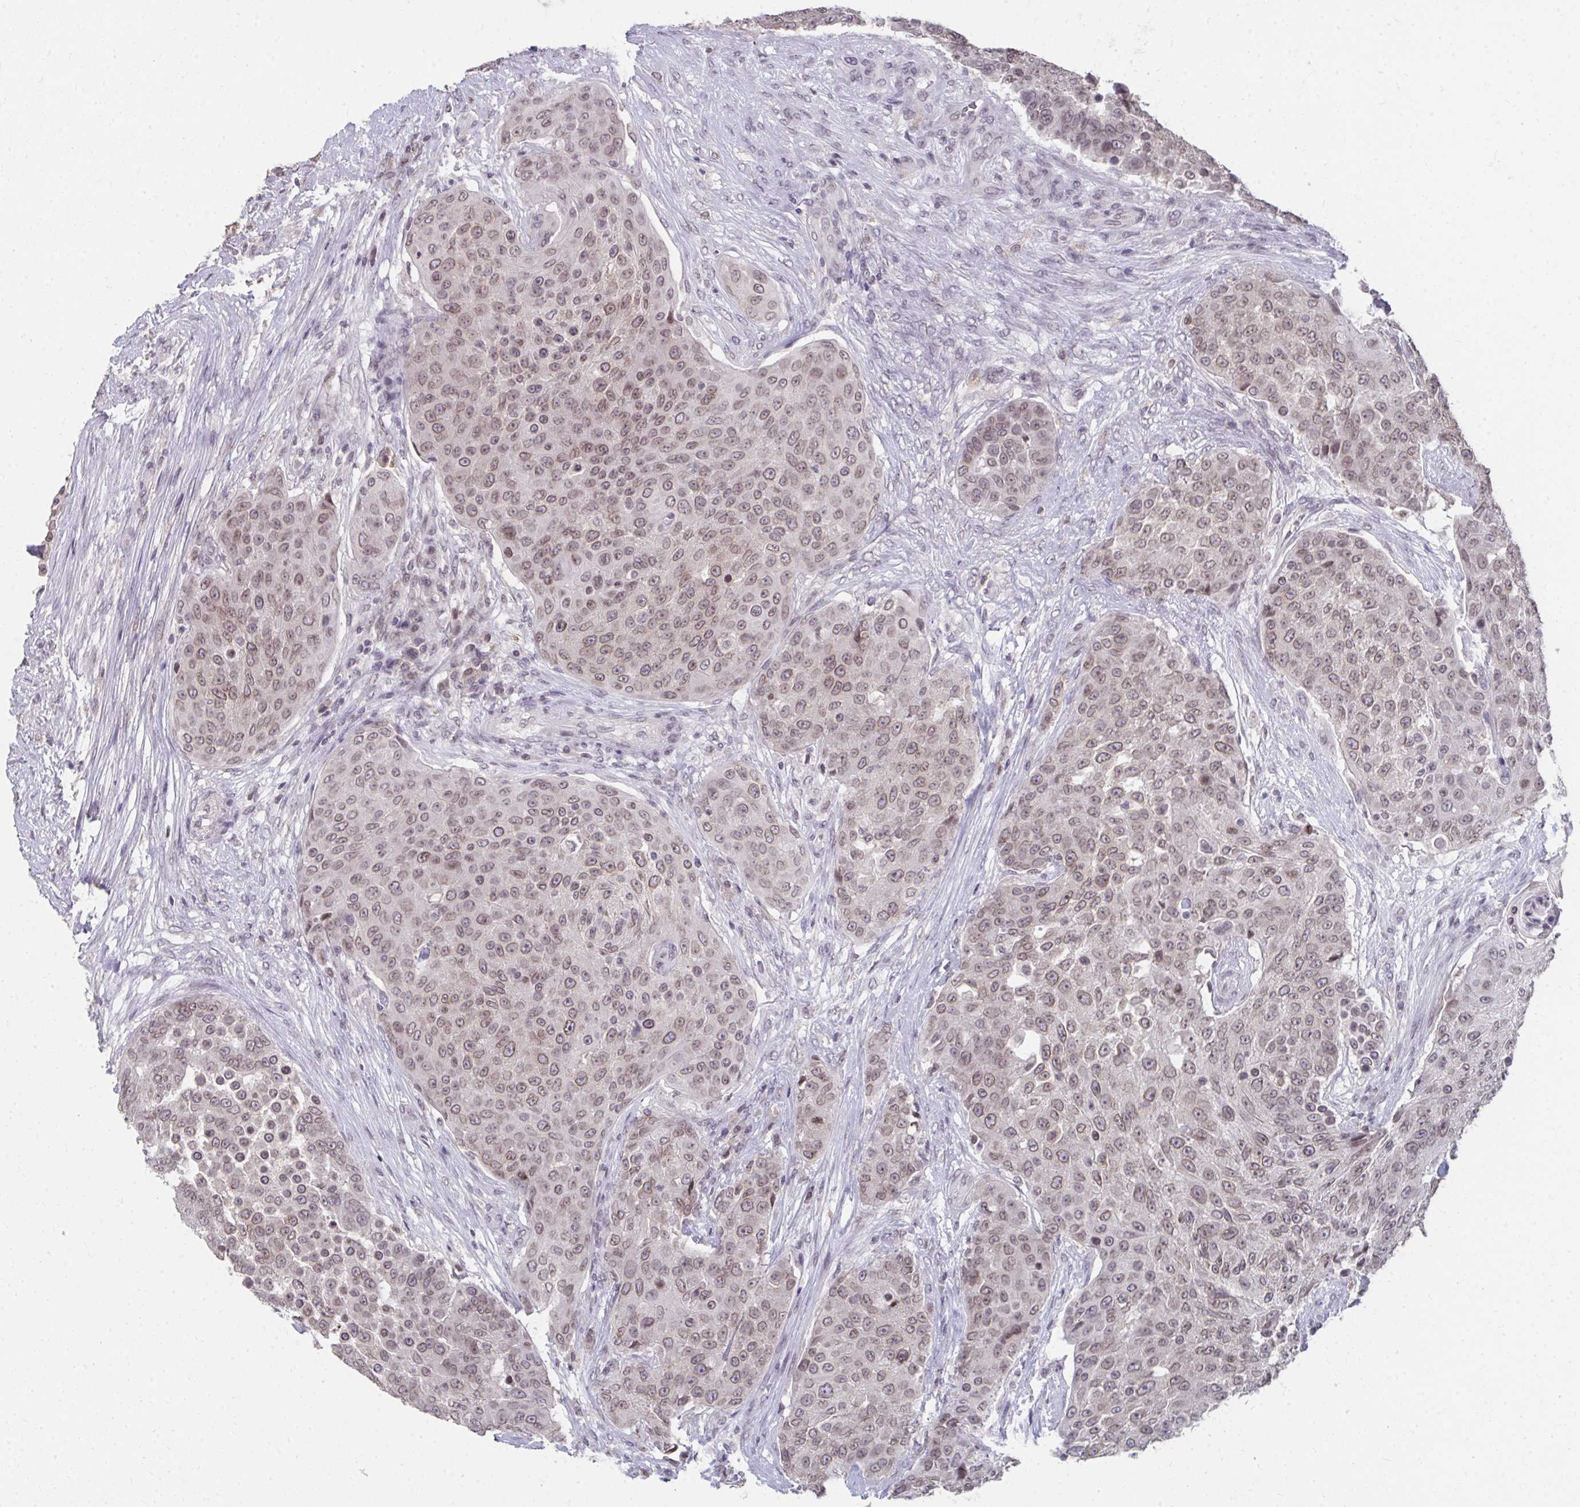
{"staining": {"intensity": "moderate", "quantity": ">75%", "location": "cytoplasmic/membranous,nuclear"}, "tissue": "urothelial cancer", "cell_type": "Tumor cells", "image_type": "cancer", "snomed": [{"axis": "morphology", "description": "Urothelial carcinoma, High grade"}, {"axis": "topography", "description": "Urinary bladder"}], "caption": "About >75% of tumor cells in human high-grade urothelial carcinoma exhibit moderate cytoplasmic/membranous and nuclear protein positivity as visualized by brown immunohistochemical staining.", "gene": "NUP133", "patient": {"sex": "female", "age": 63}}